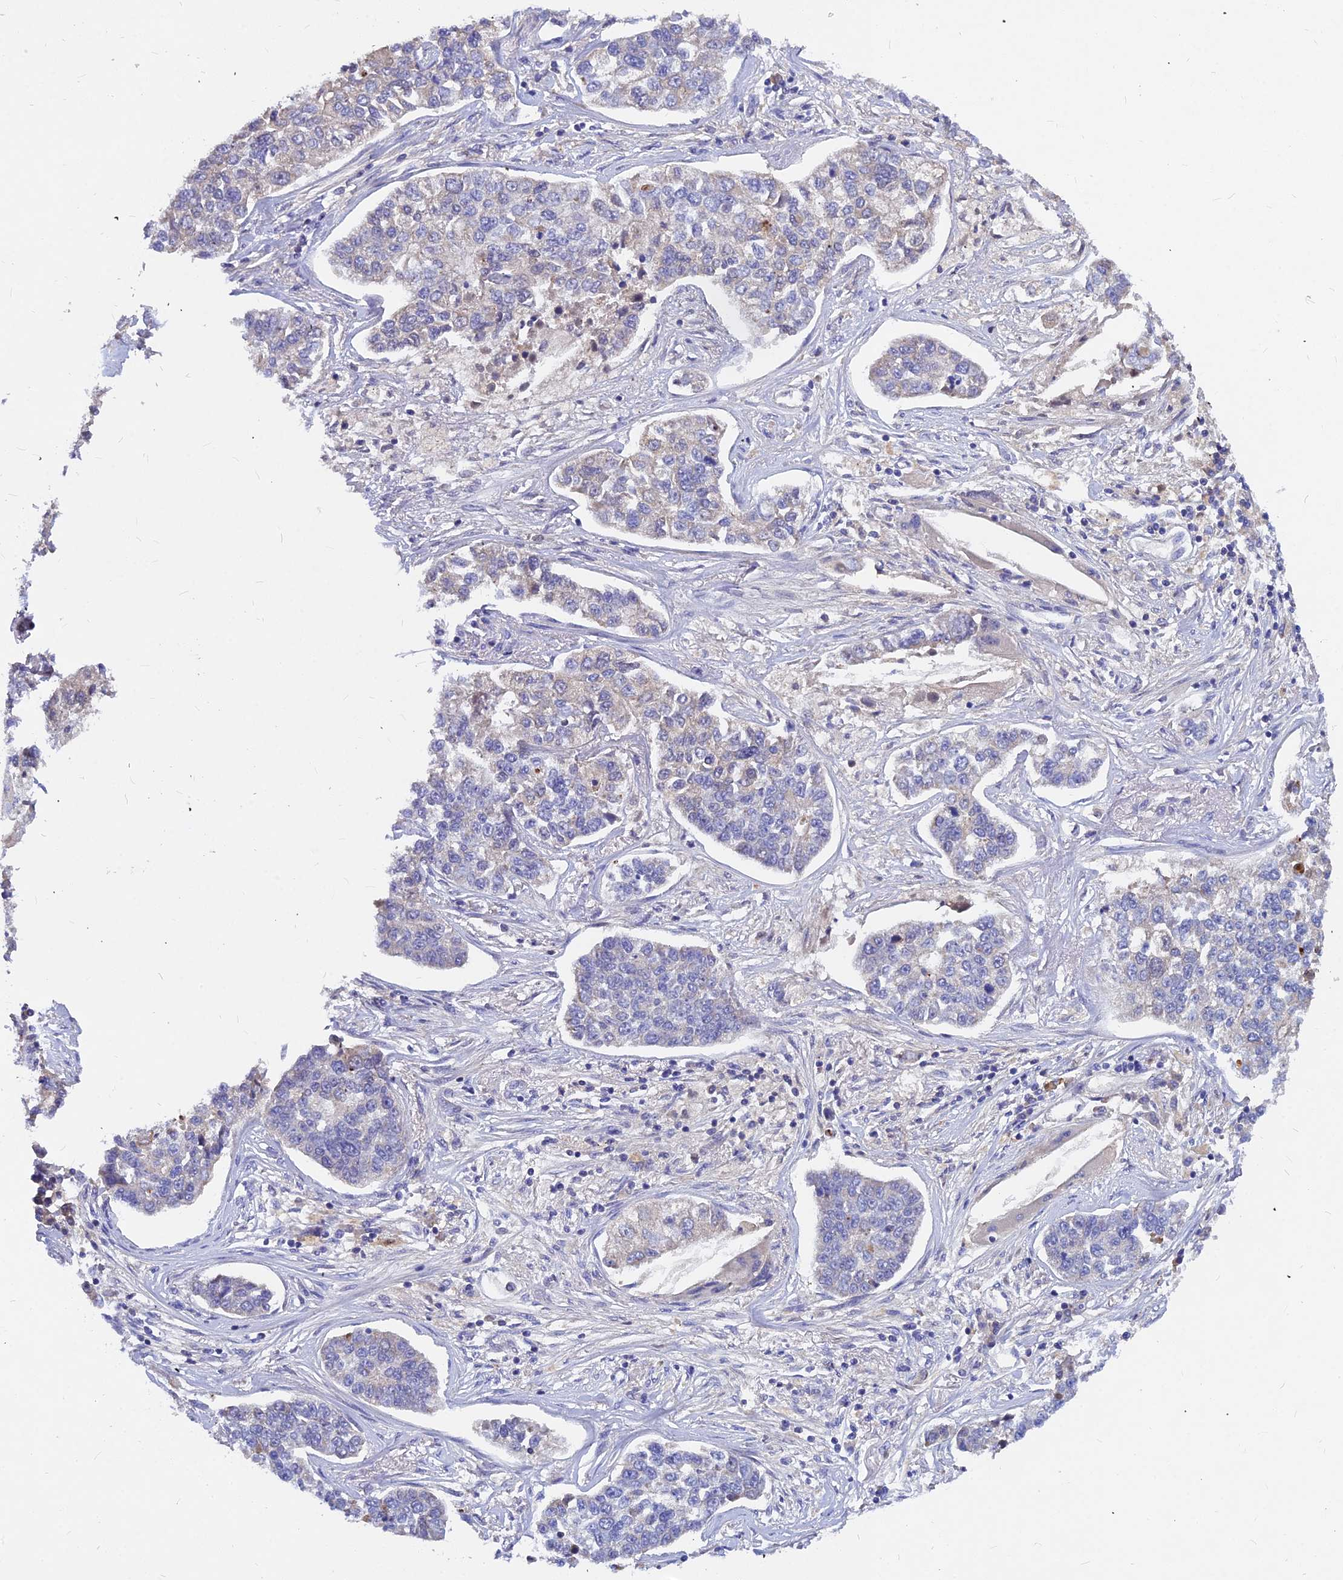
{"staining": {"intensity": "weak", "quantity": "<25%", "location": "cytoplasmic/membranous"}, "tissue": "lung cancer", "cell_type": "Tumor cells", "image_type": "cancer", "snomed": [{"axis": "morphology", "description": "Adenocarcinoma, NOS"}, {"axis": "topography", "description": "Lung"}], "caption": "This is an immunohistochemistry micrograph of lung cancer. There is no staining in tumor cells.", "gene": "DMRTA1", "patient": {"sex": "male", "age": 49}}